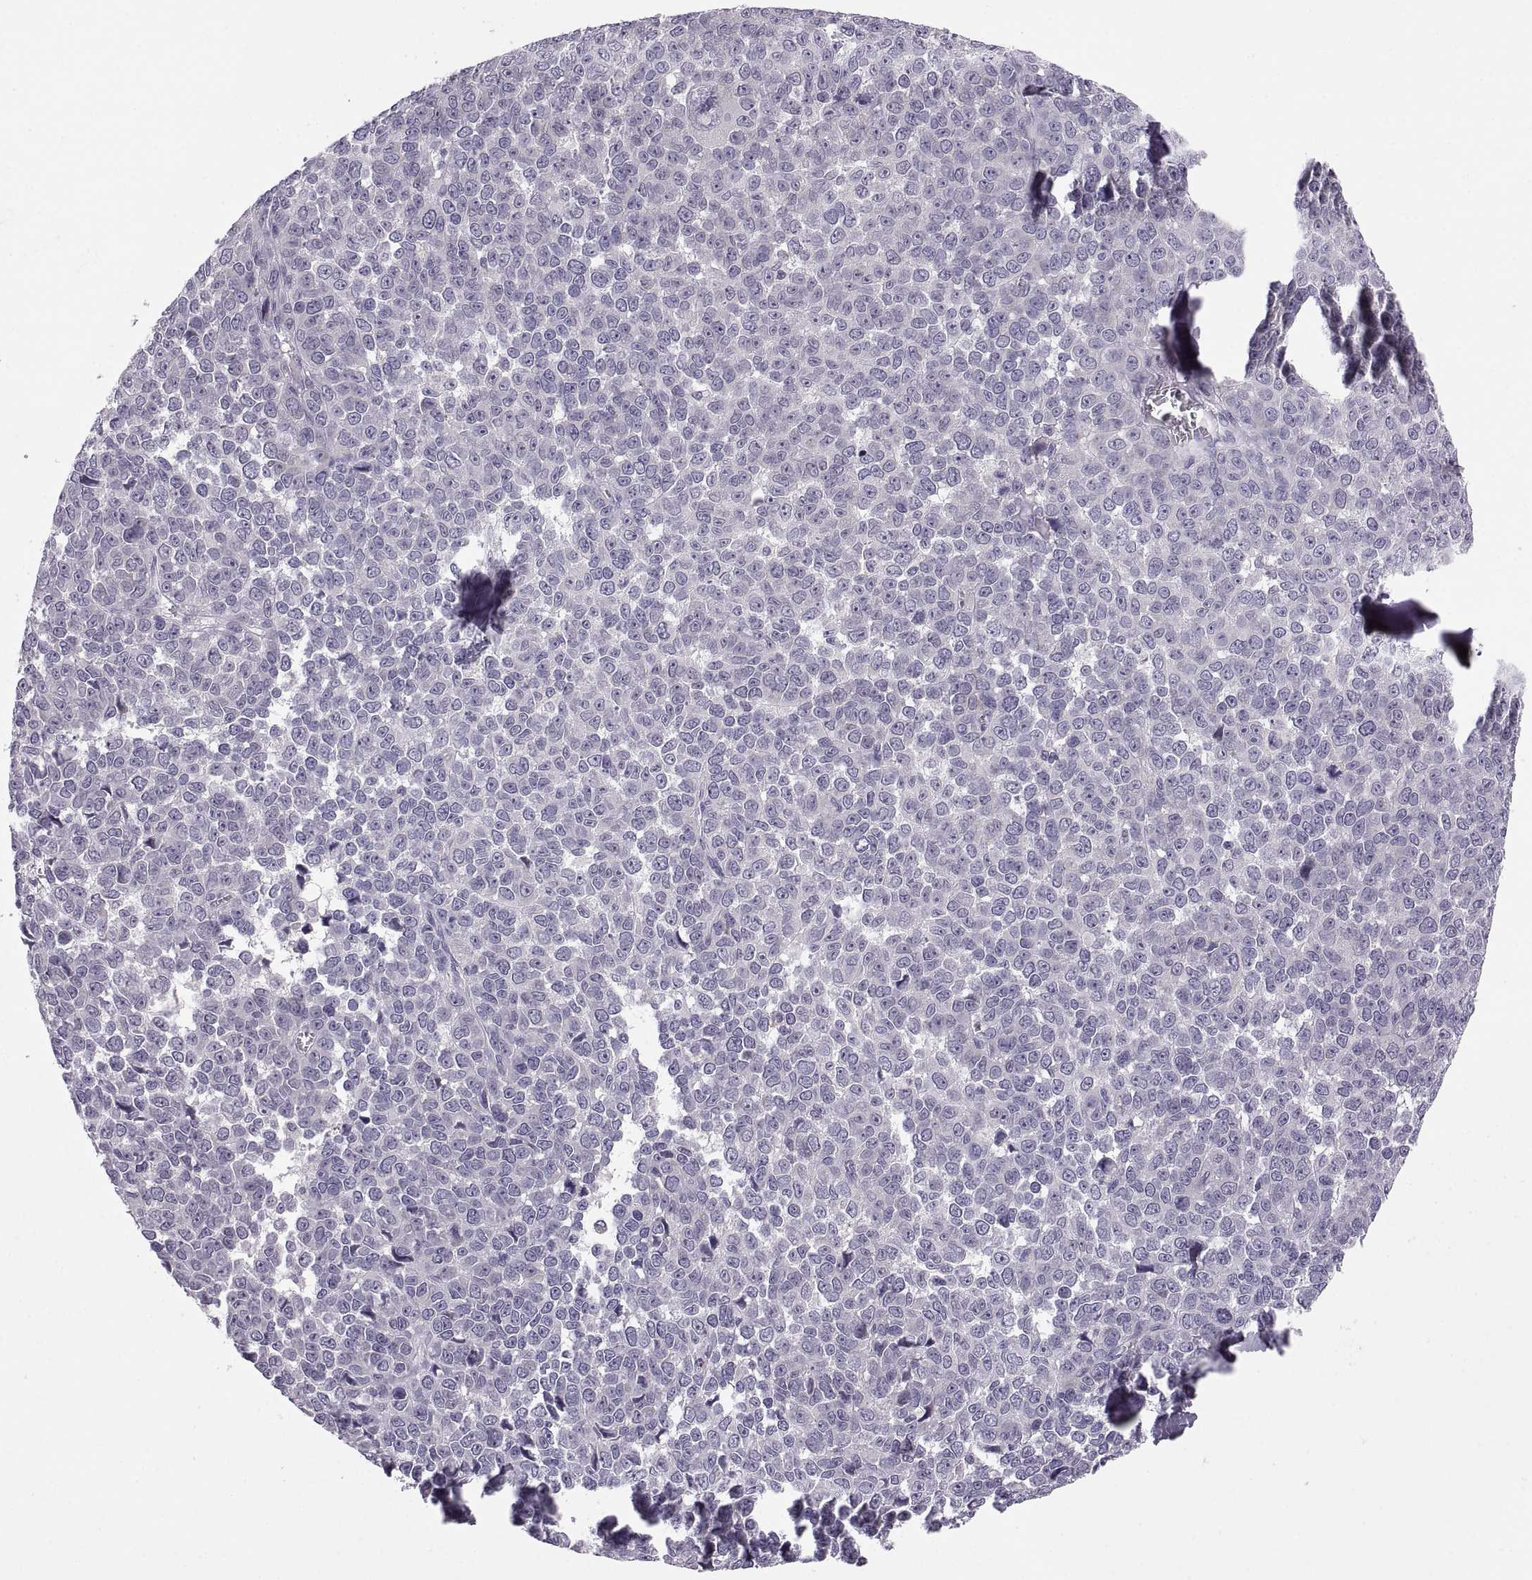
{"staining": {"intensity": "negative", "quantity": "none", "location": "none"}, "tissue": "melanoma", "cell_type": "Tumor cells", "image_type": "cancer", "snomed": [{"axis": "morphology", "description": "Malignant melanoma, NOS"}, {"axis": "topography", "description": "Skin"}], "caption": "This image is of malignant melanoma stained with IHC to label a protein in brown with the nuclei are counter-stained blue. There is no staining in tumor cells. Brightfield microscopy of immunohistochemistry stained with DAB (brown) and hematoxylin (blue), captured at high magnification.", "gene": "ADH6", "patient": {"sex": "female", "age": 95}}